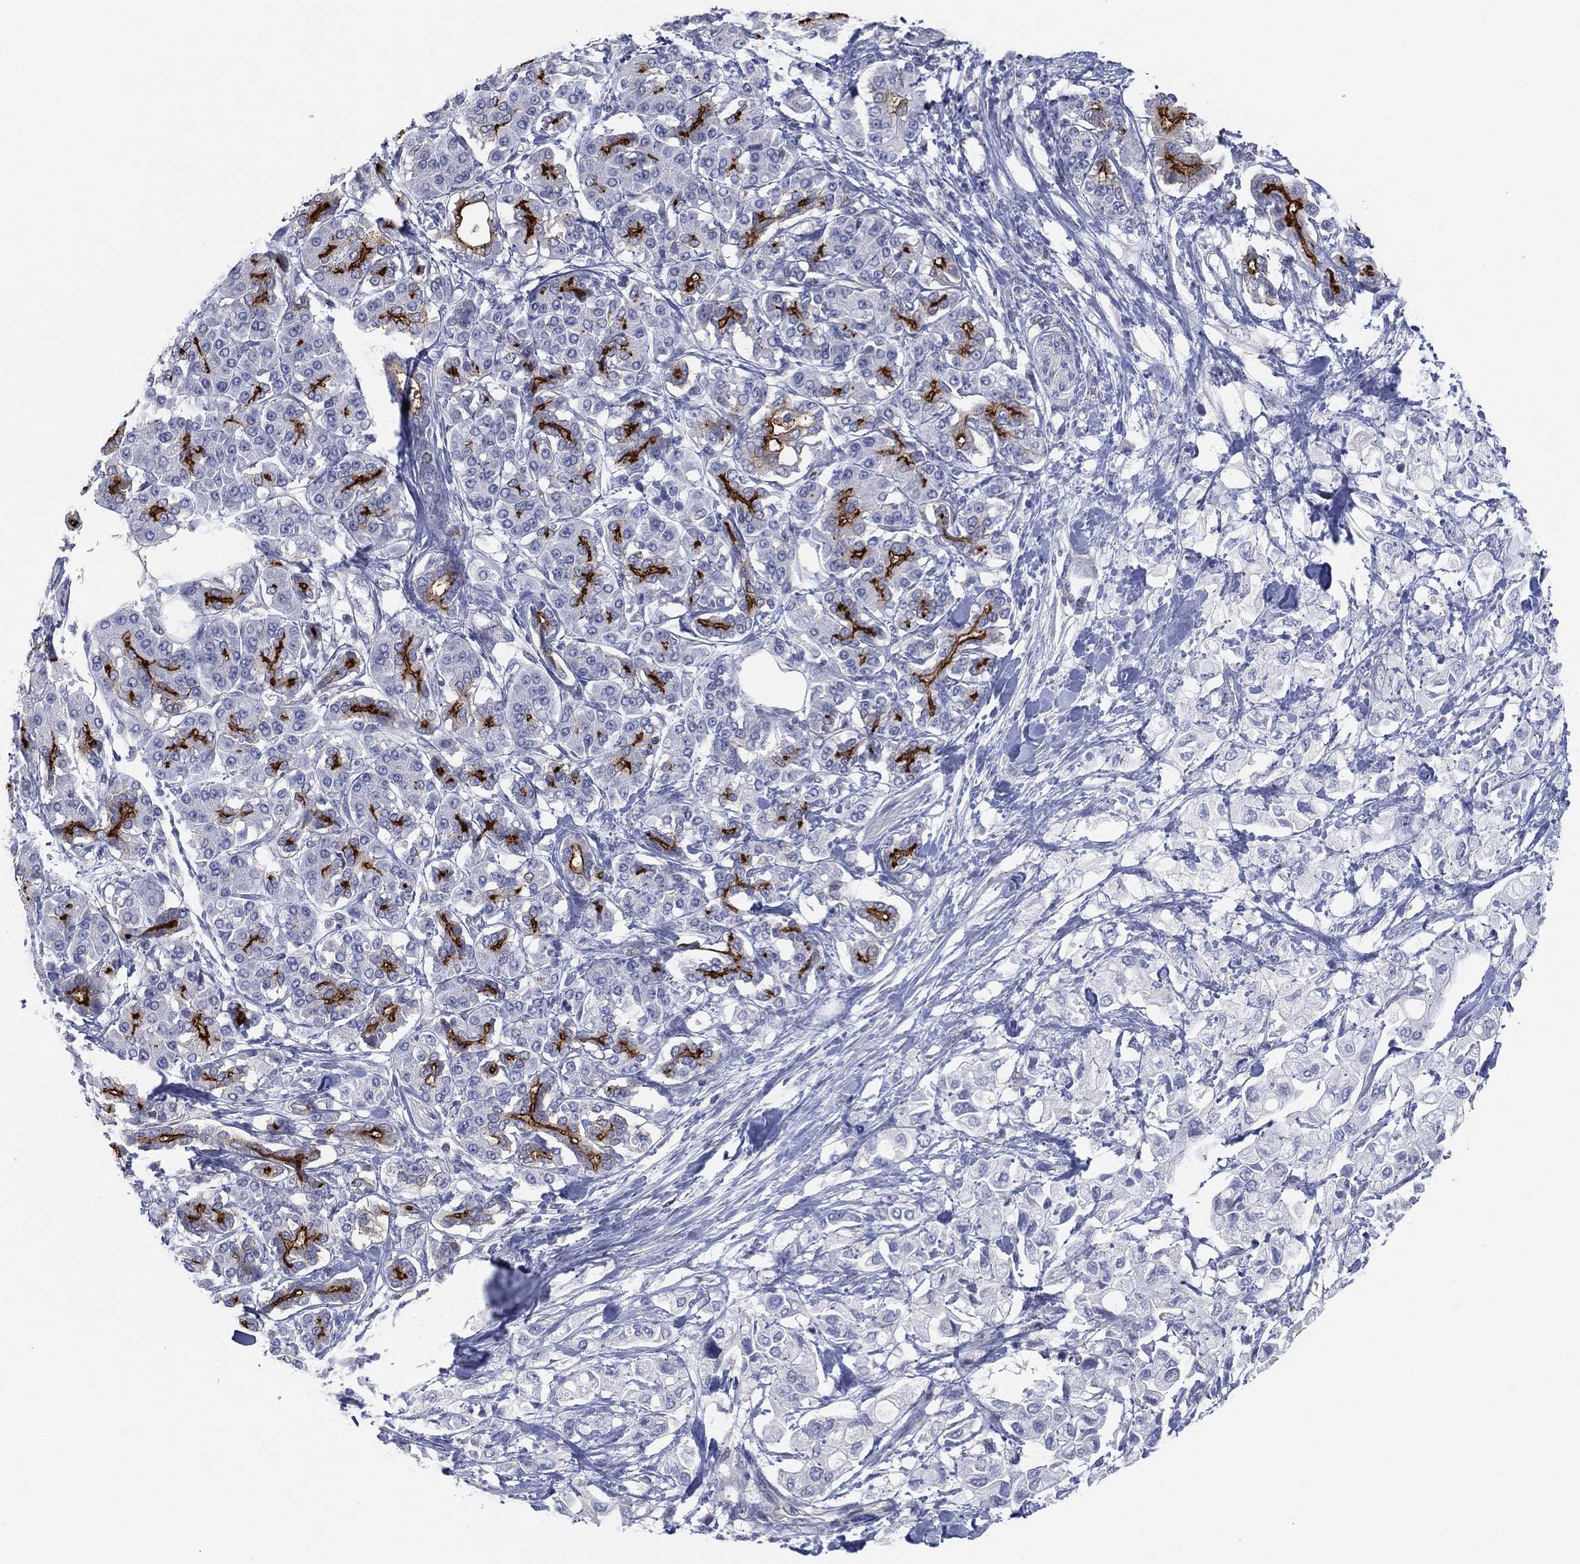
{"staining": {"intensity": "negative", "quantity": "none", "location": "none"}, "tissue": "pancreatic cancer", "cell_type": "Tumor cells", "image_type": "cancer", "snomed": [{"axis": "morphology", "description": "Adenocarcinoma, NOS"}, {"axis": "topography", "description": "Pancreas"}], "caption": "High power microscopy image of an immunohistochemistry photomicrograph of pancreatic adenocarcinoma, revealing no significant expression in tumor cells.", "gene": "CFTR", "patient": {"sex": "female", "age": 56}}